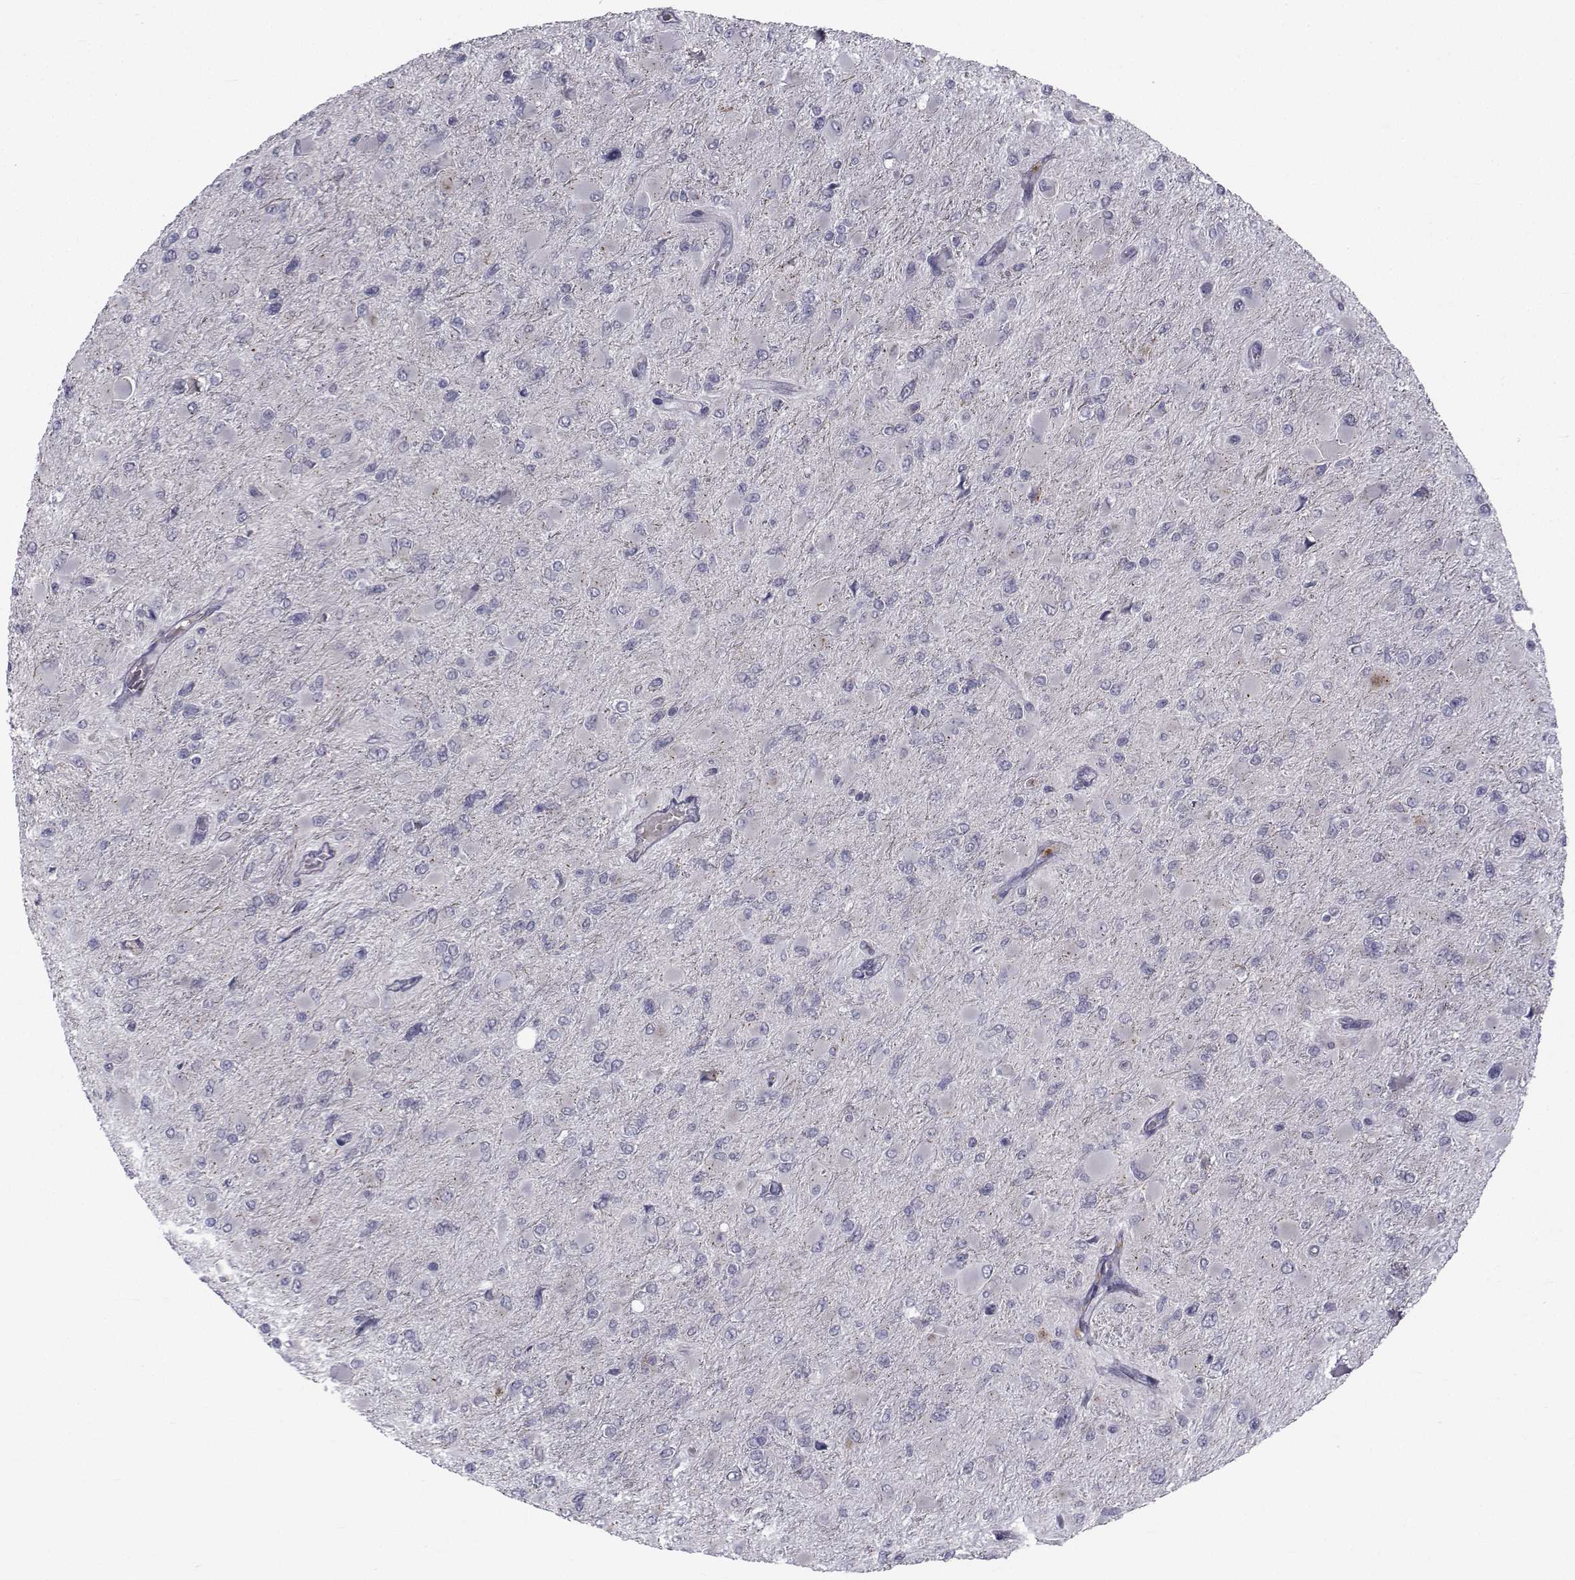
{"staining": {"intensity": "negative", "quantity": "none", "location": "none"}, "tissue": "glioma", "cell_type": "Tumor cells", "image_type": "cancer", "snomed": [{"axis": "morphology", "description": "Glioma, malignant, High grade"}, {"axis": "topography", "description": "Cerebral cortex"}], "caption": "High magnification brightfield microscopy of glioma stained with DAB (3,3'-diaminobenzidine) (brown) and counterstained with hematoxylin (blue): tumor cells show no significant staining.", "gene": "ANGPT1", "patient": {"sex": "female", "age": 36}}